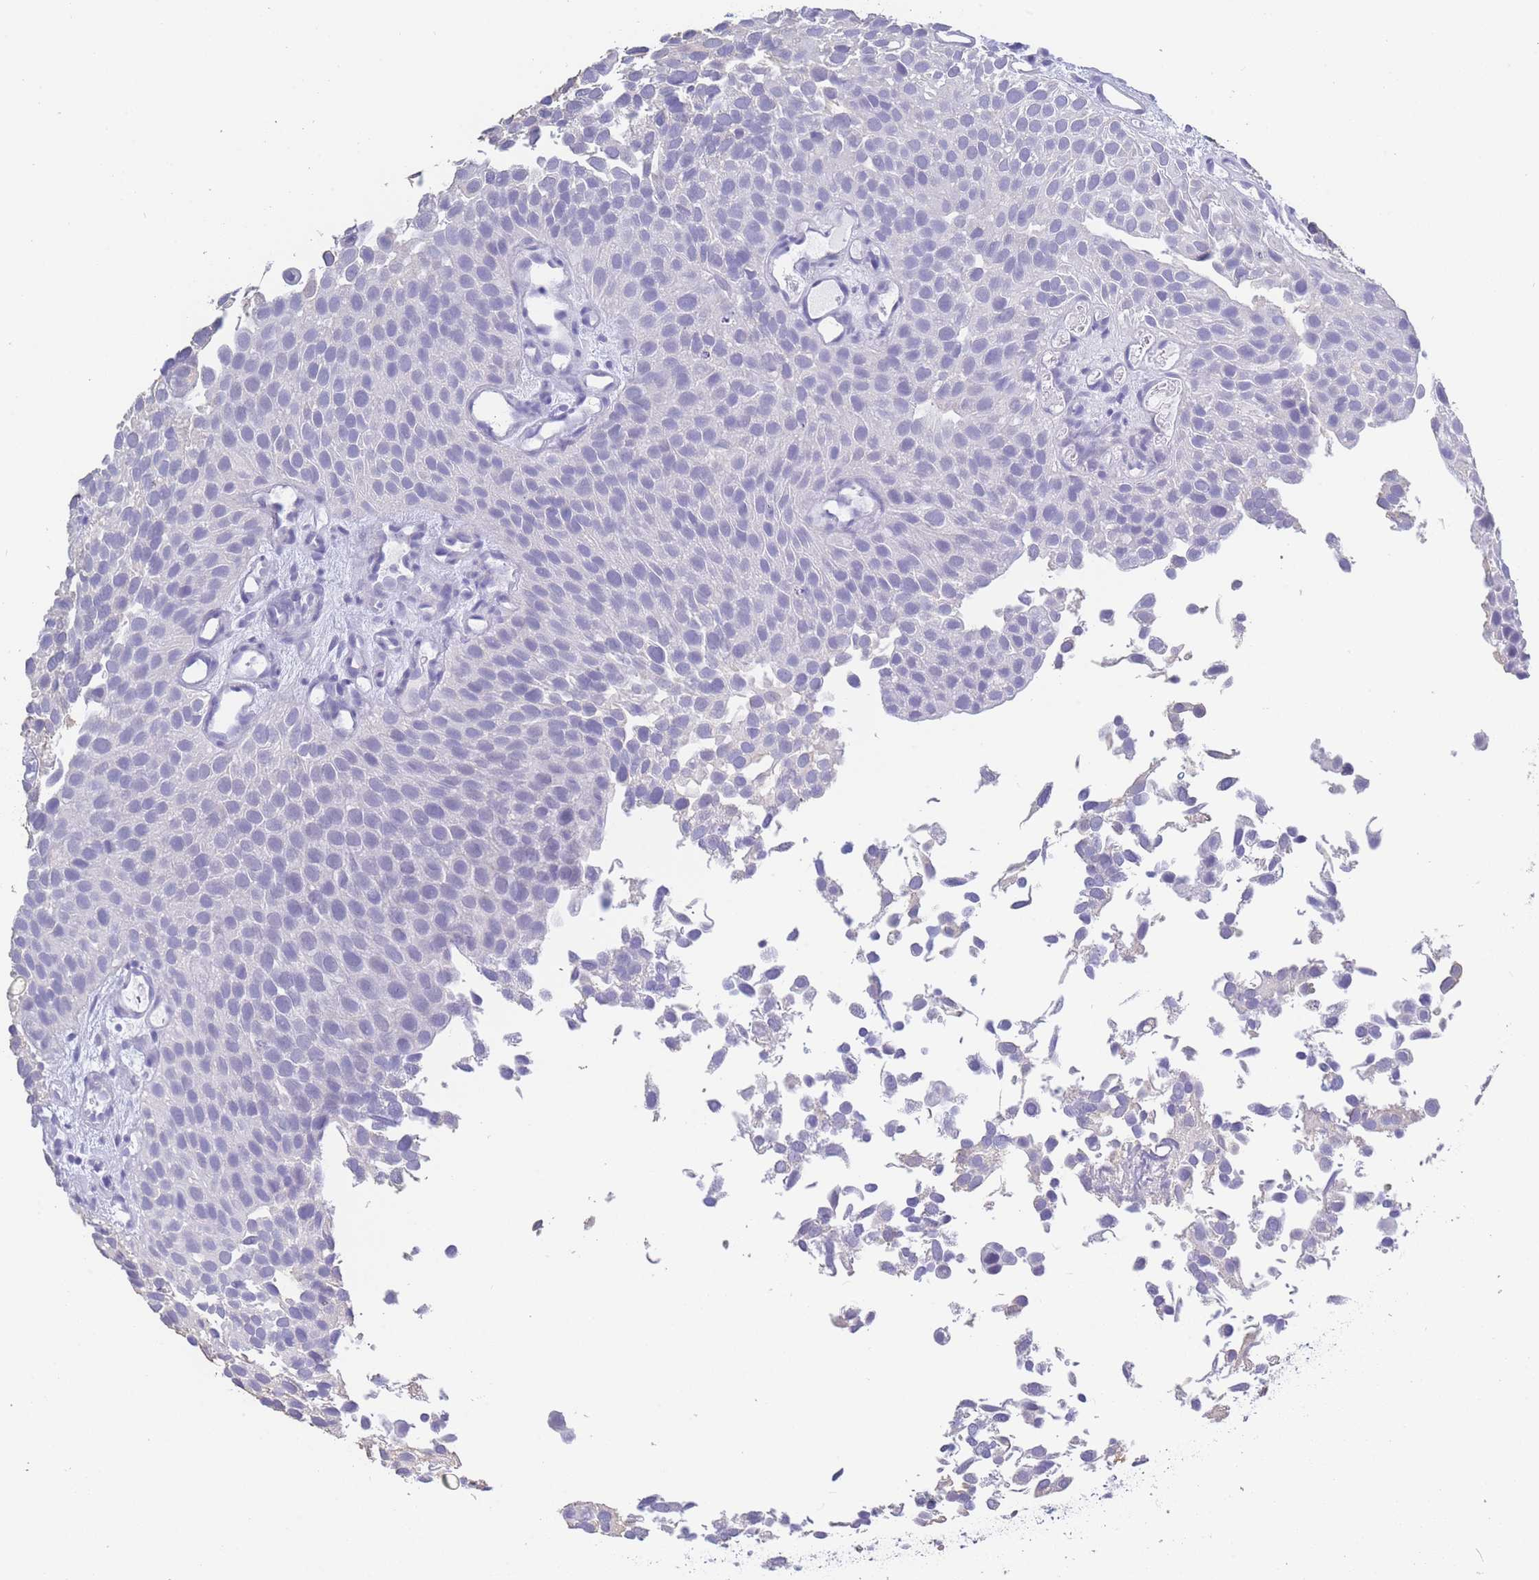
{"staining": {"intensity": "negative", "quantity": "none", "location": "none"}, "tissue": "urothelial cancer", "cell_type": "Tumor cells", "image_type": "cancer", "snomed": [{"axis": "morphology", "description": "Urothelial carcinoma, Low grade"}, {"axis": "topography", "description": "Urinary bladder"}], "caption": "DAB immunohistochemical staining of human low-grade urothelial carcinoma displays no significant expression in tumor cells.", "gene": "CD37", "patient": {"sex": "male", "age": 88}}